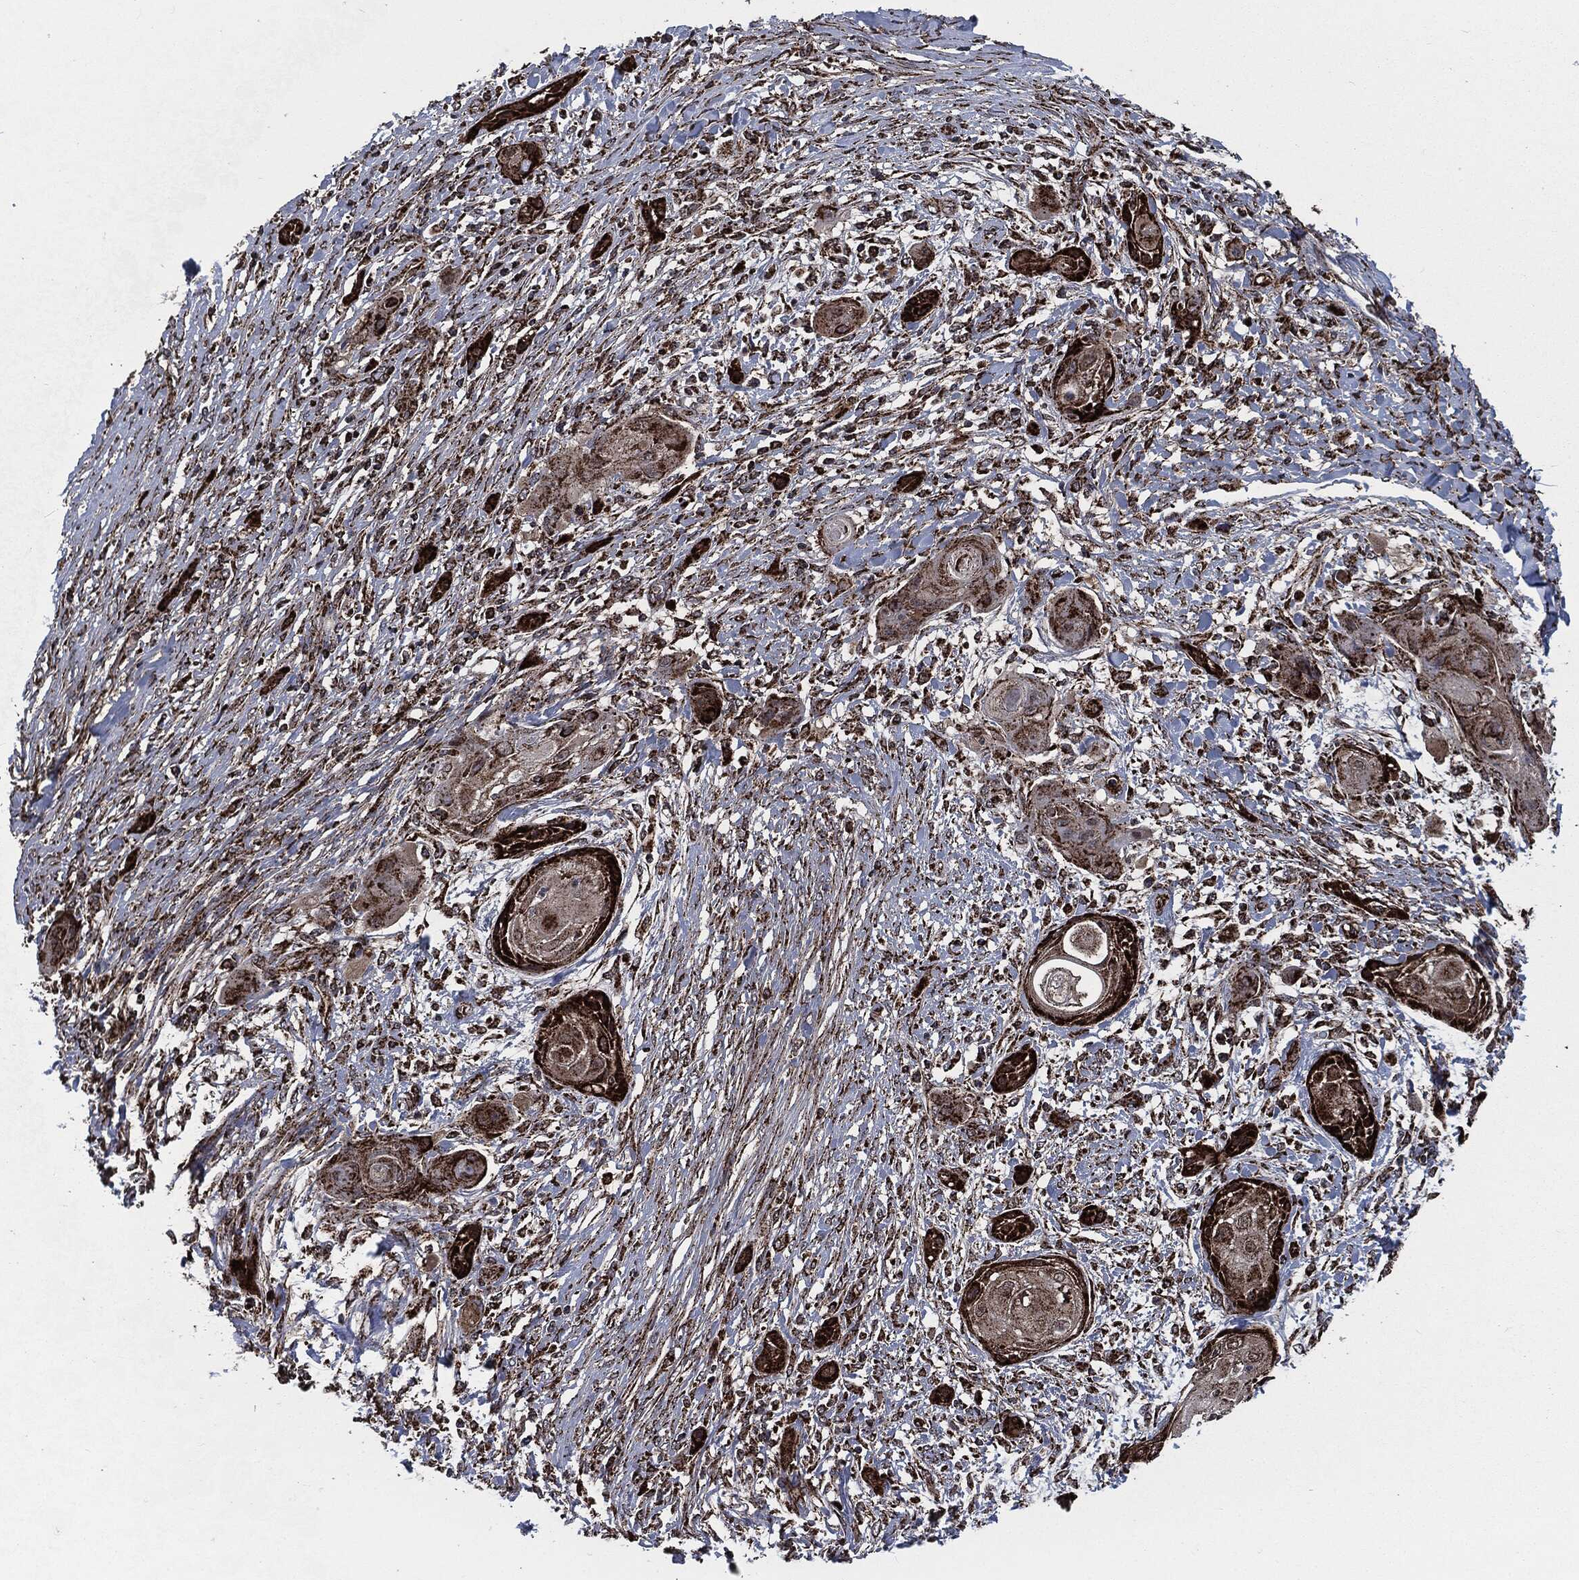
{"staining": {"intensity": "strong", "quantity": "<25%", "location": "cytoplasmic/membranous"}, "tissue": "skin cancer", "cell_type": "Tumor cells", "image_type": "cancer", "snomed": [{"axis": "morphology", "description": "Squamous cell carcinoma, NOS"}, {"axis": "topography", "description": "Skin"}], "caption": "Approximately <25% of tumor cells in human skin cancer show strong cytoplasmic/membranous protein staining as visualized by brown immunohistochemical staining.", "gene": "FH", "patient": {"sex": "male", "age": 62}}